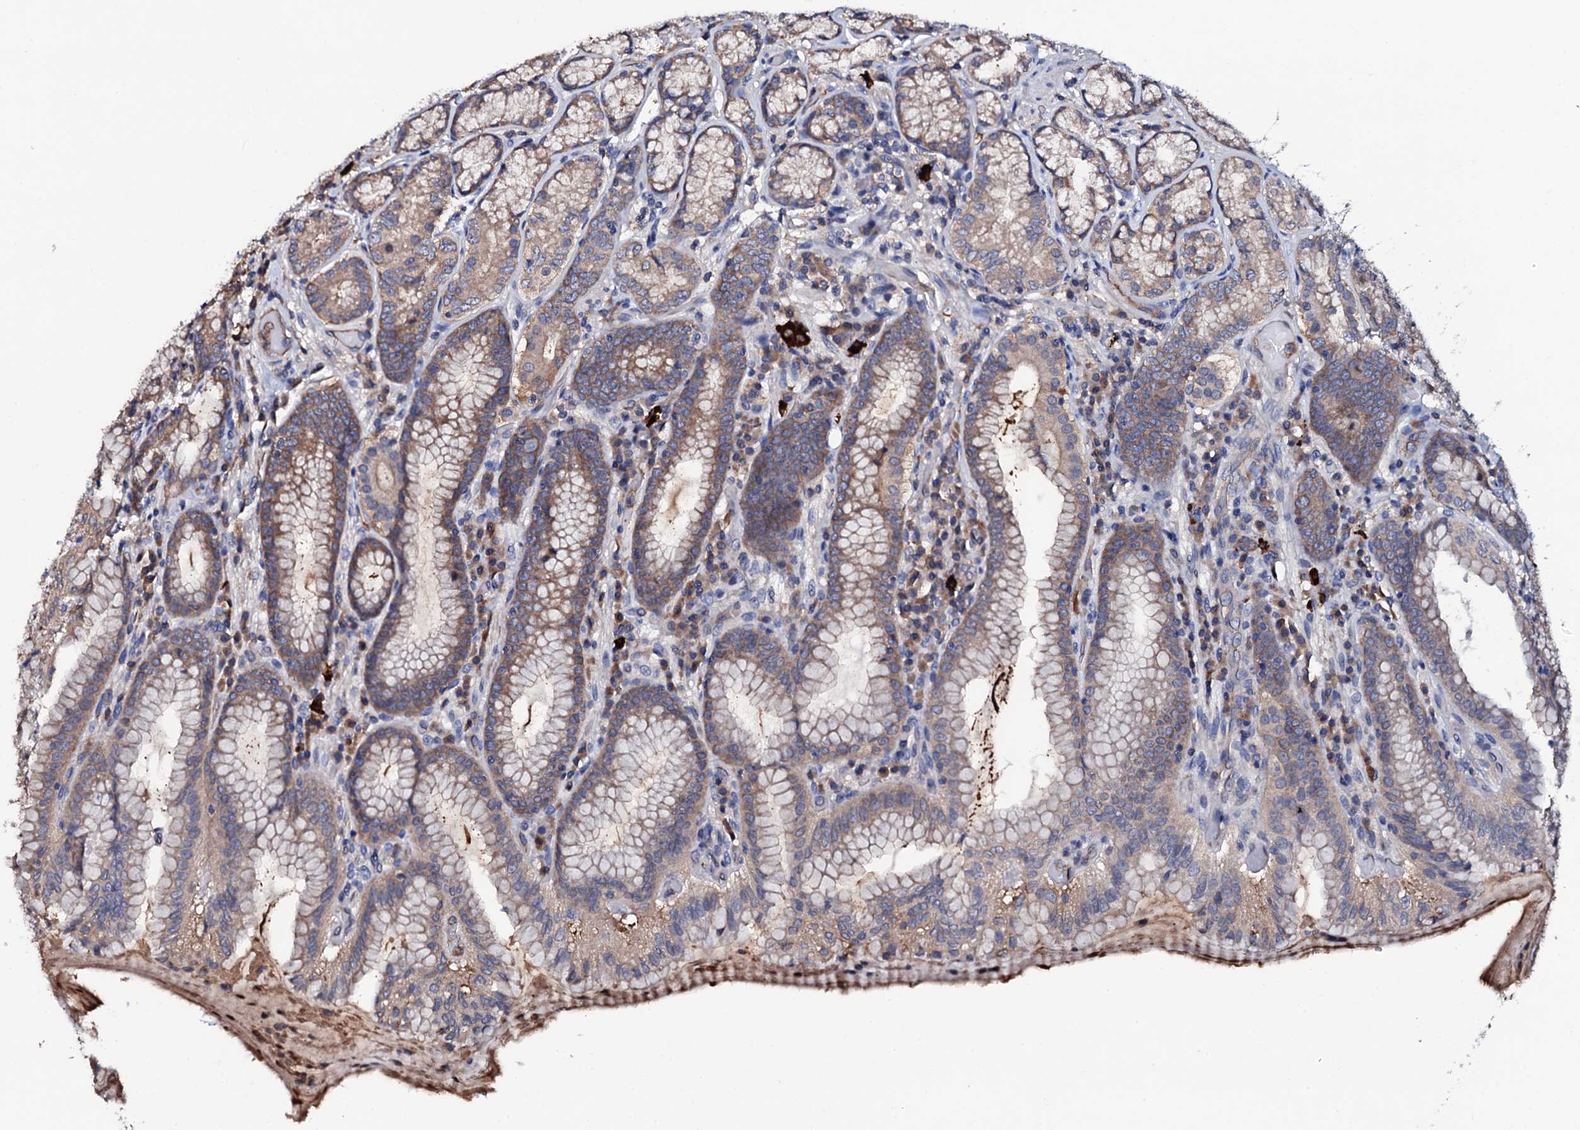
{"staining": {"intensity": "weak", "quantity": "25%-75%", "location": "cytoplasmic/membranous"}, "tissue": "stomach", "cell_type": "Glandular cells", "image_type": "normal", "snomed": [{"axis": "morphology", "description": "Normal tissue, NOS"}, {"axis": "topography", "description": "Stomach, upper"}, {"axis": "topography", "description": "Stomach, lower"}], "caption": "Immunohistochemistry (IHC) image of benign stomach: human stomach stained using immunohistochemistry demonstrates low levels of weak protein expression localized specifically in the cytoplasmic/membranous of glandular cells, appearing as a cytoplasmic/membranous brown color.", "gene": "TCAF2C", "patient": {"sex": "female", "age": 76}}